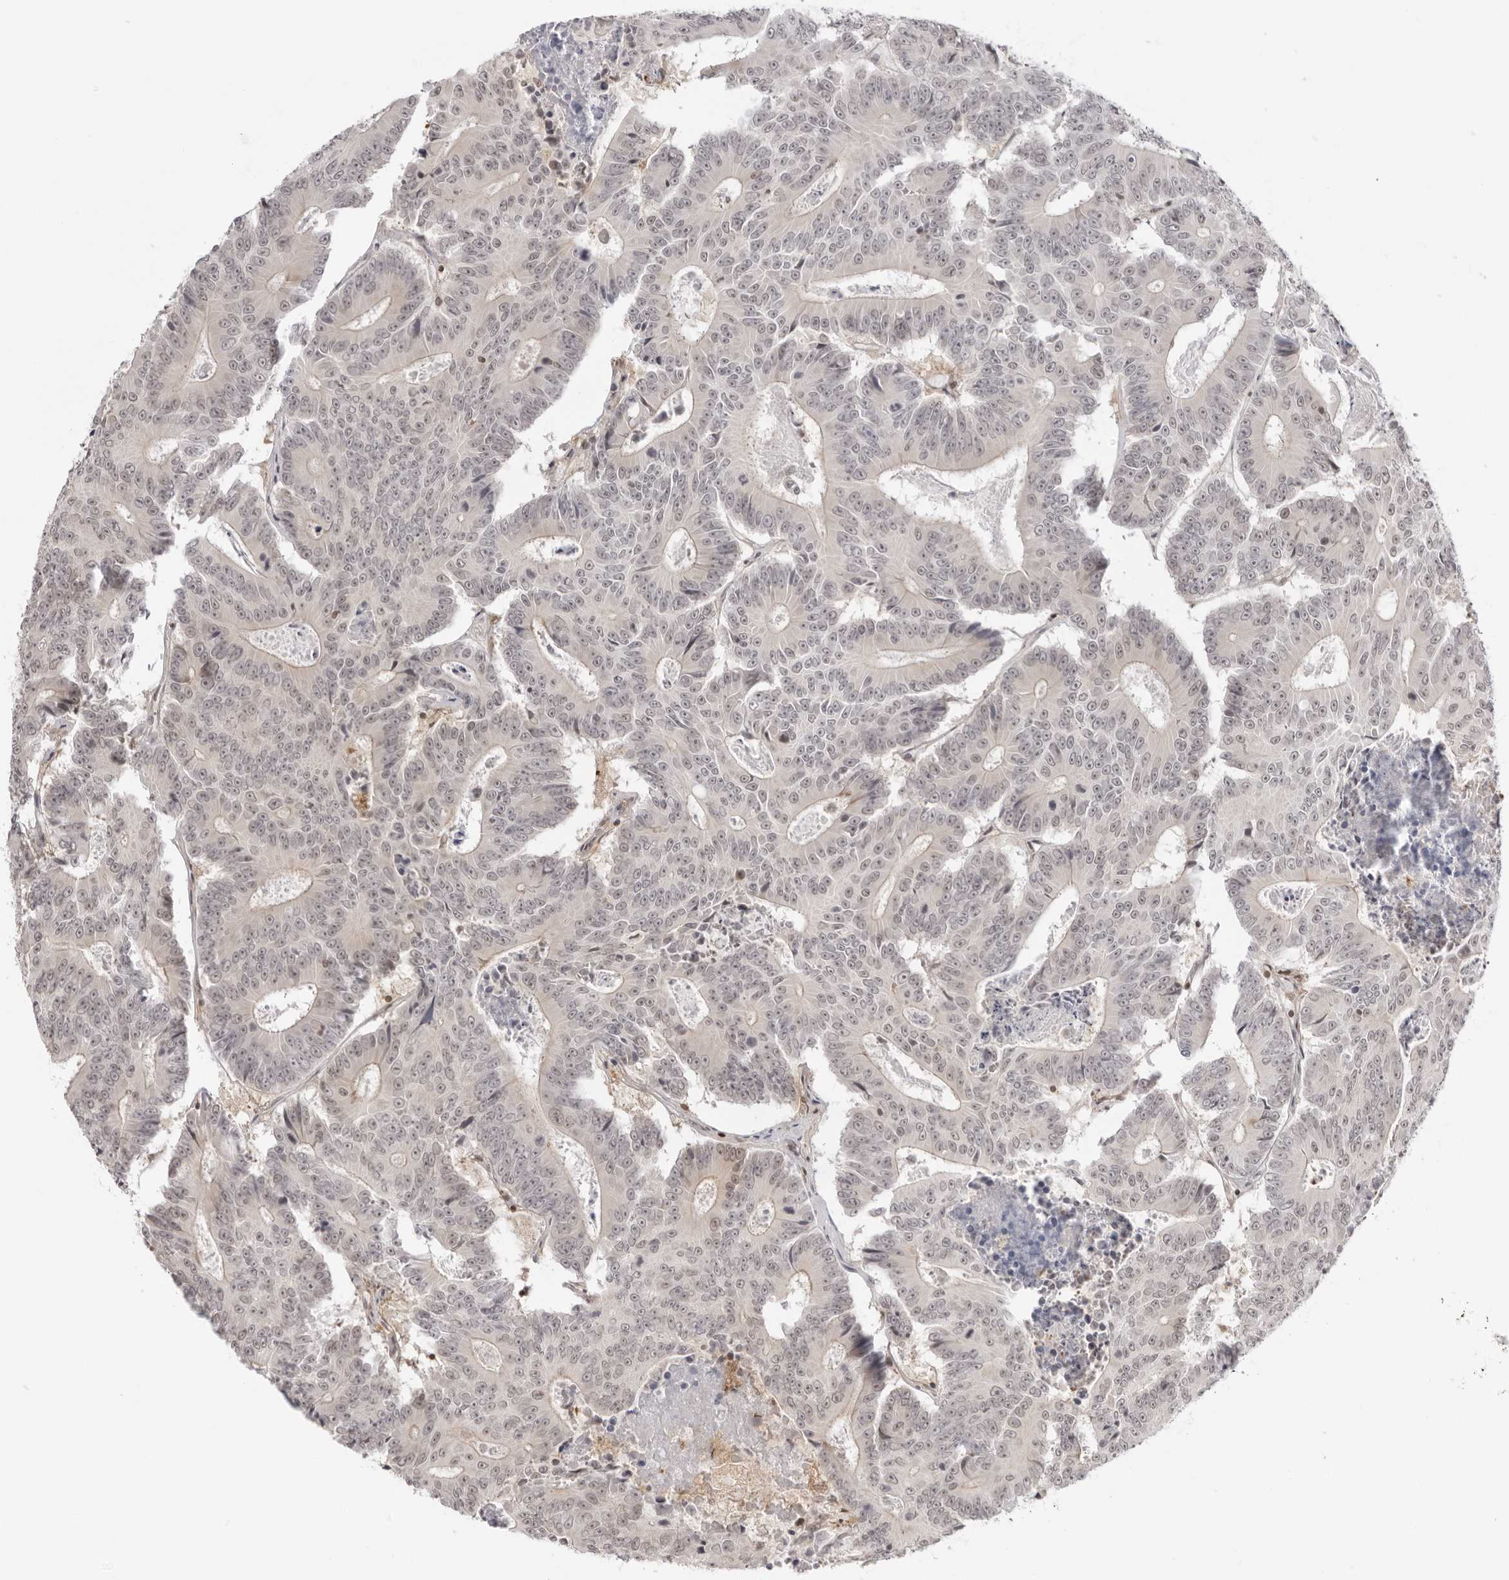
{"staining": {"intensity": "negative", "quantity": "none", "location": "none"}, "tissue": "colorectal cancer", "cell_type": "Tumor cells", "image_type": "cancer", "snomed": [{"axis": "morphology", "description": "Adenocarcinoma, NOS"}, {"axis": "topography", "description": "Colon"}], "caption": "IHC of adenocarcinoma (colorectal) demonstrates no positivity in tumor cells. (Brightfield microscopy of DAB IHC at high magnification).", "gene": "RNF146", "patient": {"sex": "male", "age": 83}}